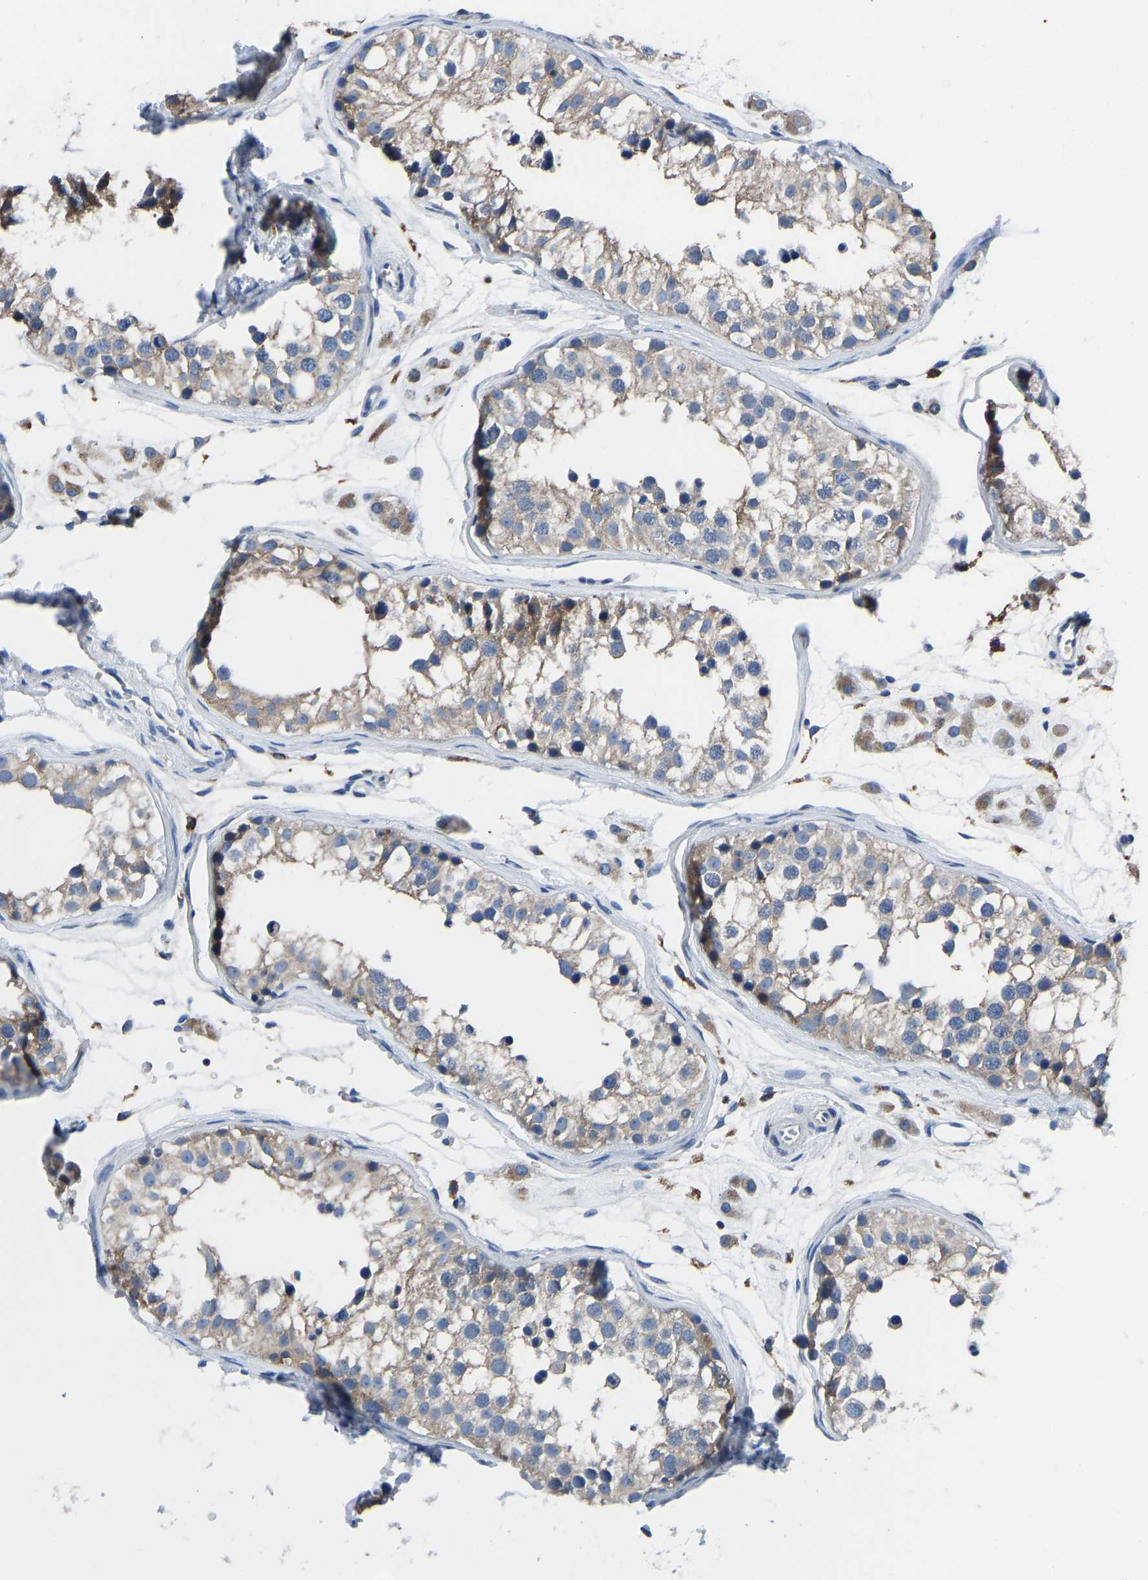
{"staining": {"intensity": "moderate", "quantity": "<25%", "location": "cytoplasmic/membranous"}, "tissue": "testis", "cell_type": "Cells in seminiferous ducts", "image_type": "normal", "snomed": [{"axis": "morphology", "description": "Normal tissue, NOS"}, {"axis": "morphology", "description": "Adenocarcinoma, metastatic, NOS"}, {"axis": "topography", "description": "Testis"}], "caption": "Testis stained with immunohistochemistry (IHC) displays moderate cytoplasmic/membranous positivity in about <25% of cells in seminiferous ducts.", "gene": "ATP6V1E1", "patient": {"sex": "male", "age": 26}}